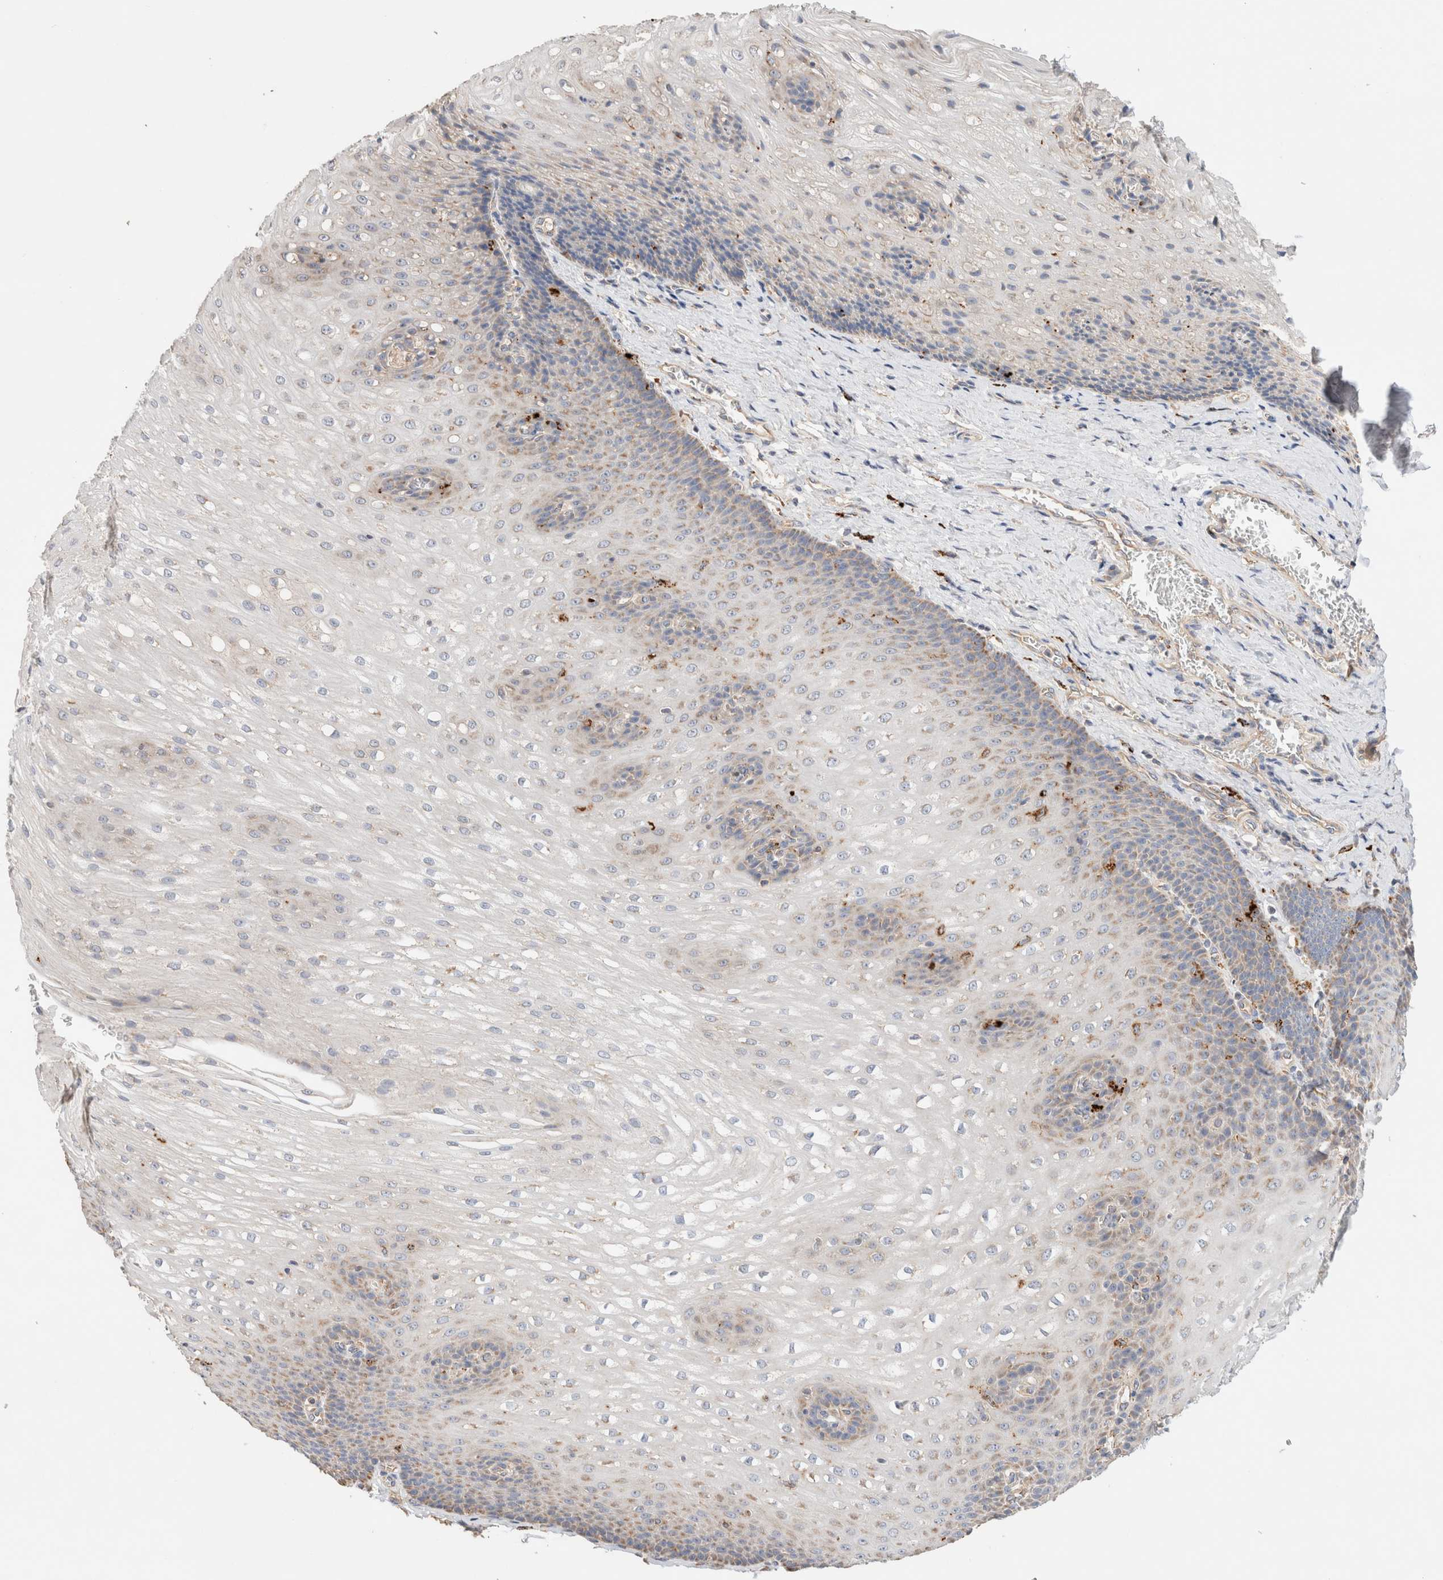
{"staining": {"intensity": "weak", "quantity": "25%-75%", "location": "cytoplasmic/membranous"}, "tissue": "esophagus", "cell_type": "Squamous epithelial cells", "image_type": "normal", "snomed": [{"axis": "morphology", "description": "Normal tissue, NOS"}, {"axis": "topography", "description": "Esophagus"}], "caption": "Immunohistochemistry (IHC) of normal human esophagus displays low levels of weak cytoplasmic/membranous expression in approximately 25%-75% of squamous epithelial cells. (DAB (3,3'-diaminobenzidine) IHC with brightfield microscopy, high magnification).", "gene": "B3GNTL1", "patient": {"sex": "male", "age": 48}}